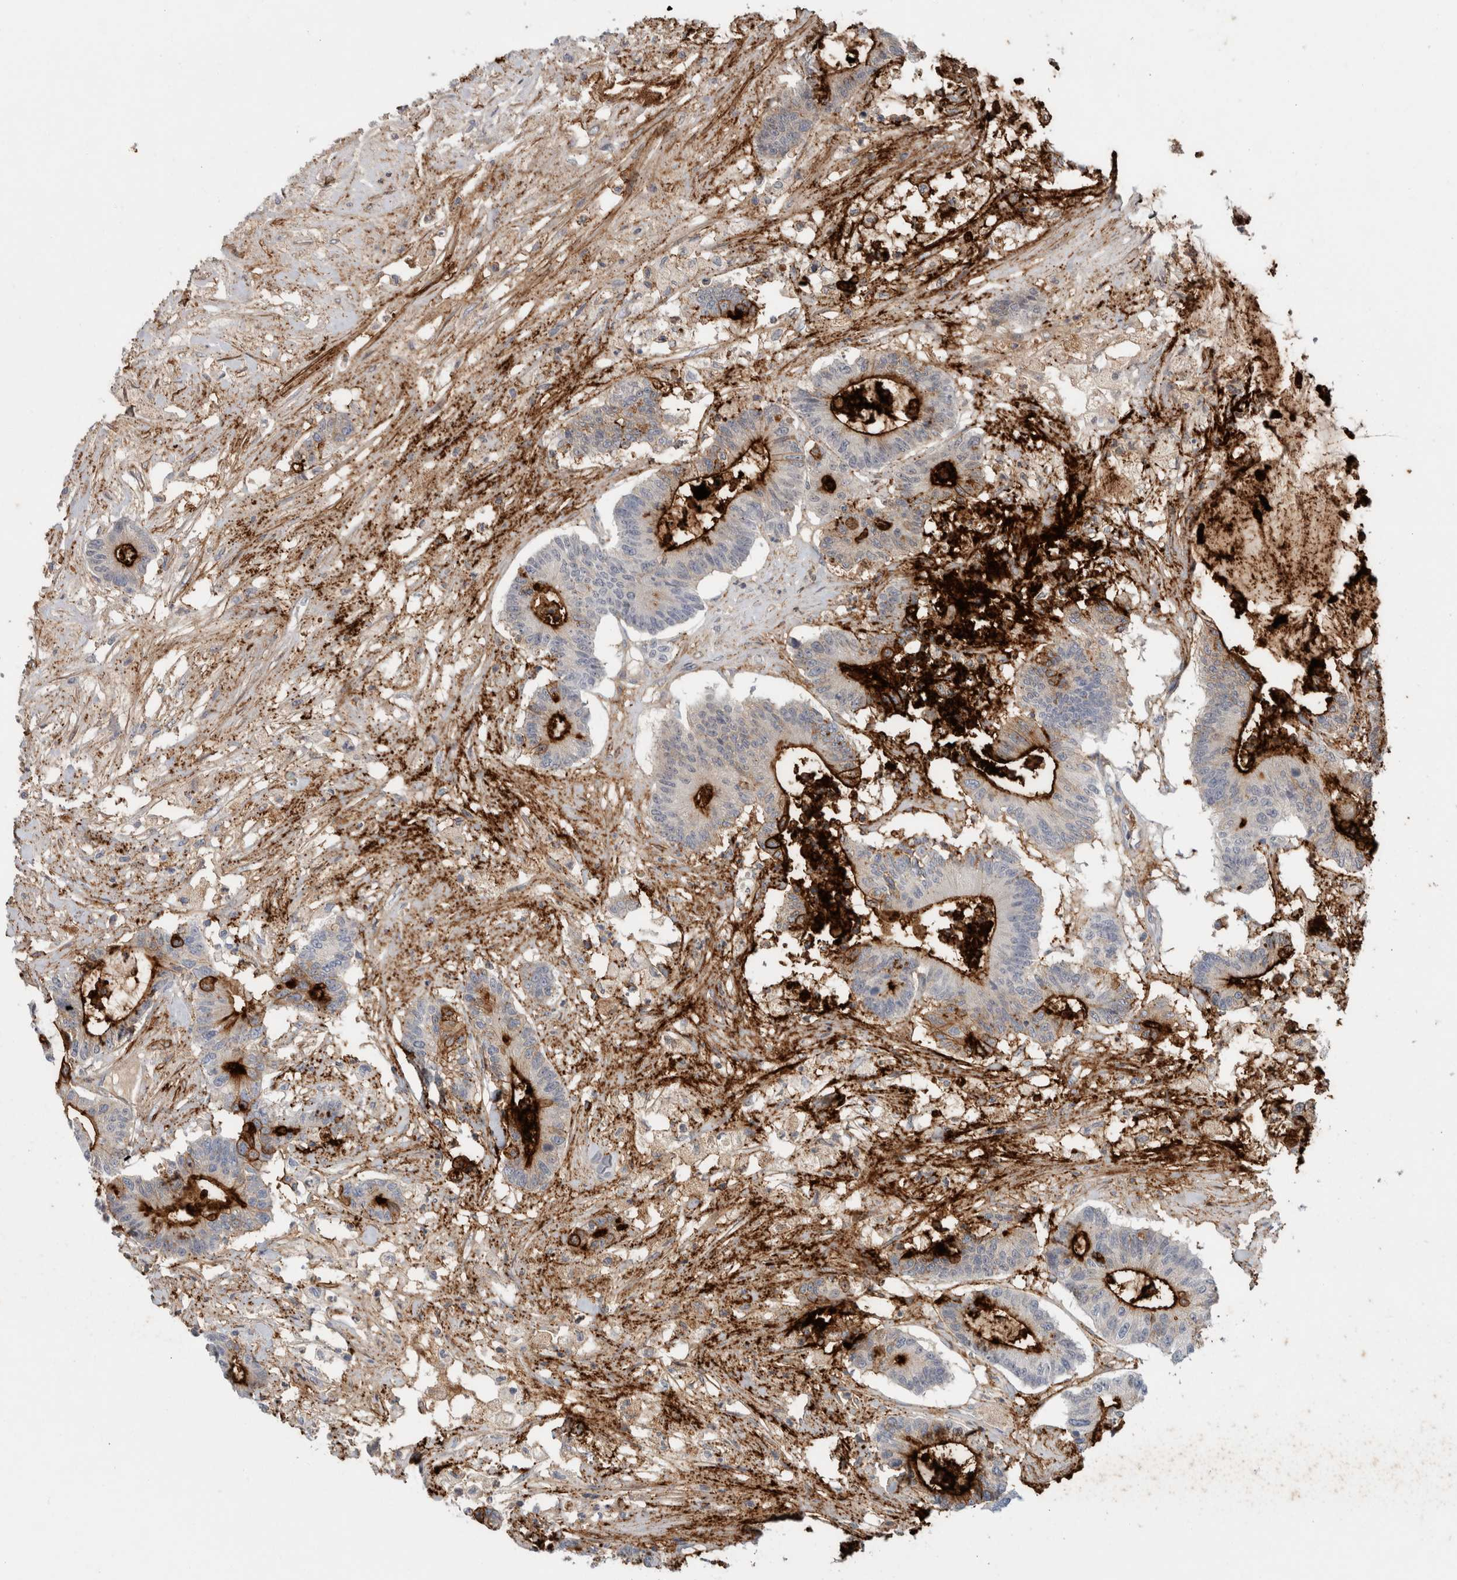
{"staining": {"intensity": "strong", "quantity": "25%-75%", "location": "cytoplasmic/membranous"}, "tissue": "colorectal cancer", "cell_type": "Tumor cells", "image_type": "cancer", "snomed": [{"axis": "morphology", "description": "Adenocarcinoma, NOS"}, {"axis": "topography", "description": "Colon"}], "caption": "About 25%-75% of tumor cells in human adenocarcinoma (colorectal) demonstrate strong cytoplasmic/membranous protein staining as visualized by brown immunohistochemical staining.", "gene": "CD55", "patient": {"sex": "female", "age": 84}}